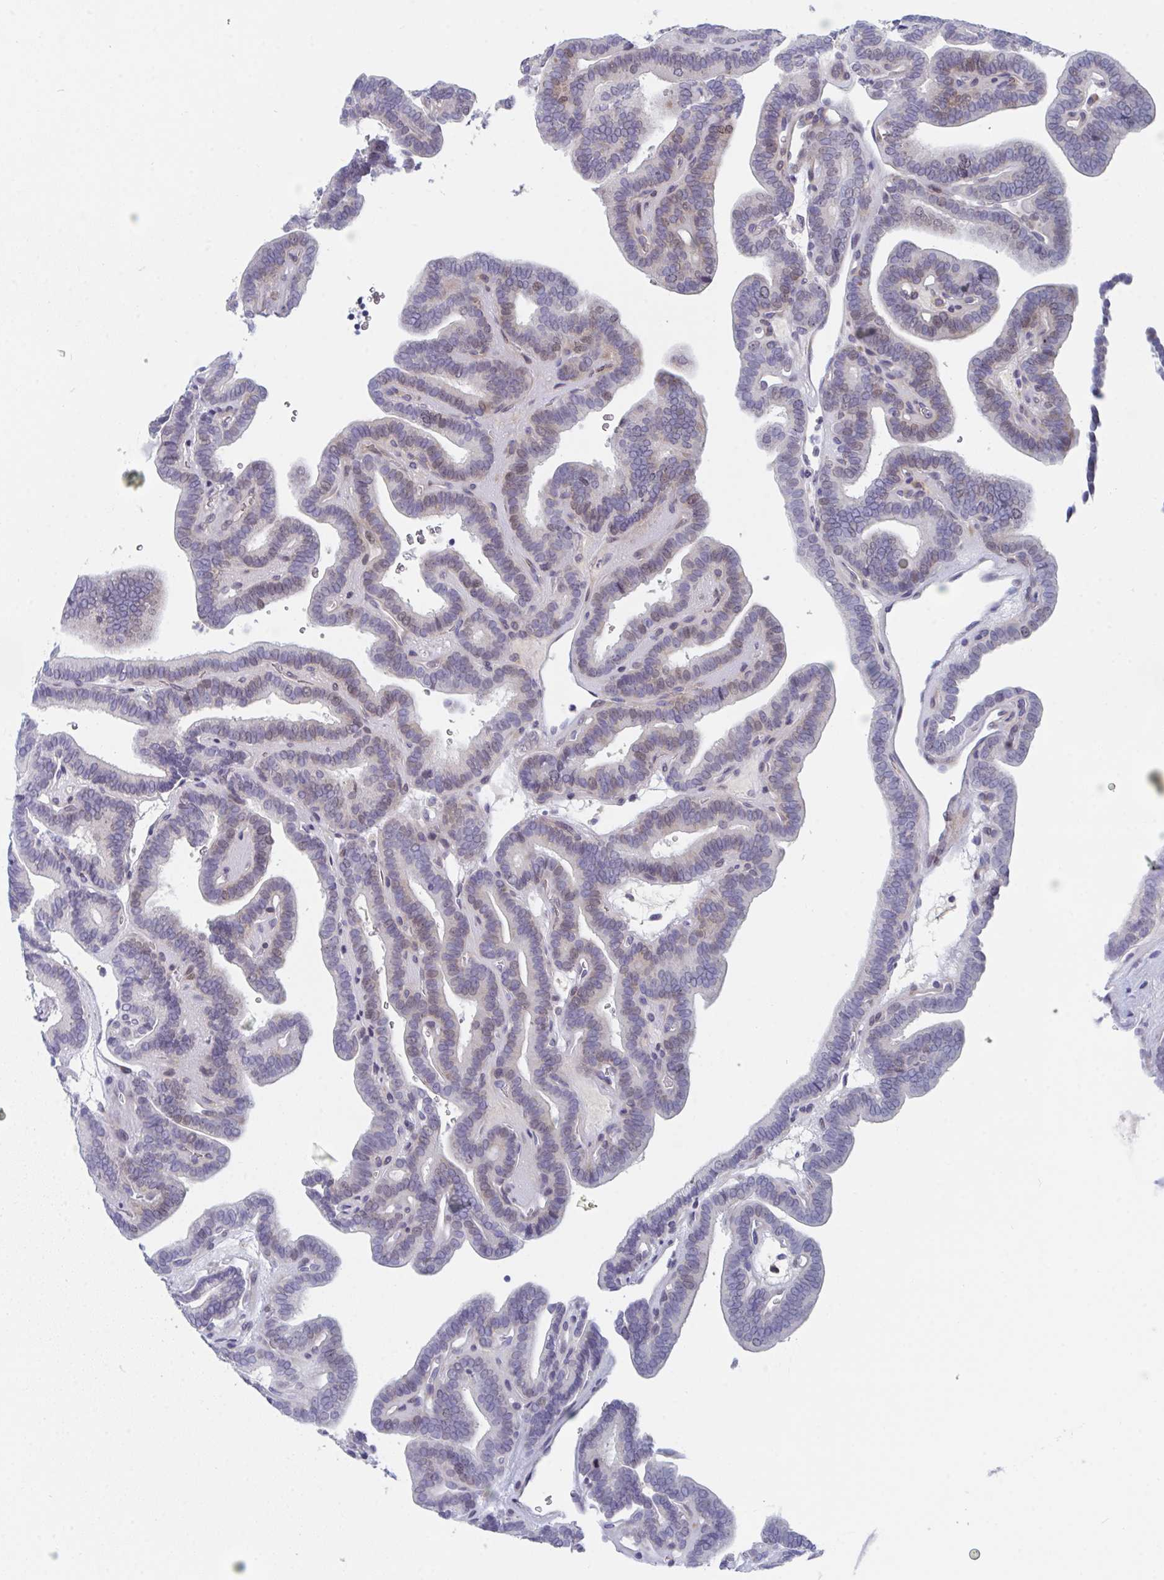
{"staining": {"intensity": "weak", "quantity": "25%-75%", "location": "nuclear"}, "tissue": "thyroid cancer", "cell_type": "Tumor cells", "image_type": "cancer", "snomed": [{"axis": "morphology", "description": "Papillary adenocarcinoma, NOS"}, {"axis": "topography", "description": "Thyroid gland"}], "caption": "Immunohistochemical staining of human papillary adenocarcinoma (thyroid) exhibits weak nuclear protein expression in approximately 25%-75% of tumor cells.", "gene": "CENPT", "patient": {"sex": "female", "age": 21}}